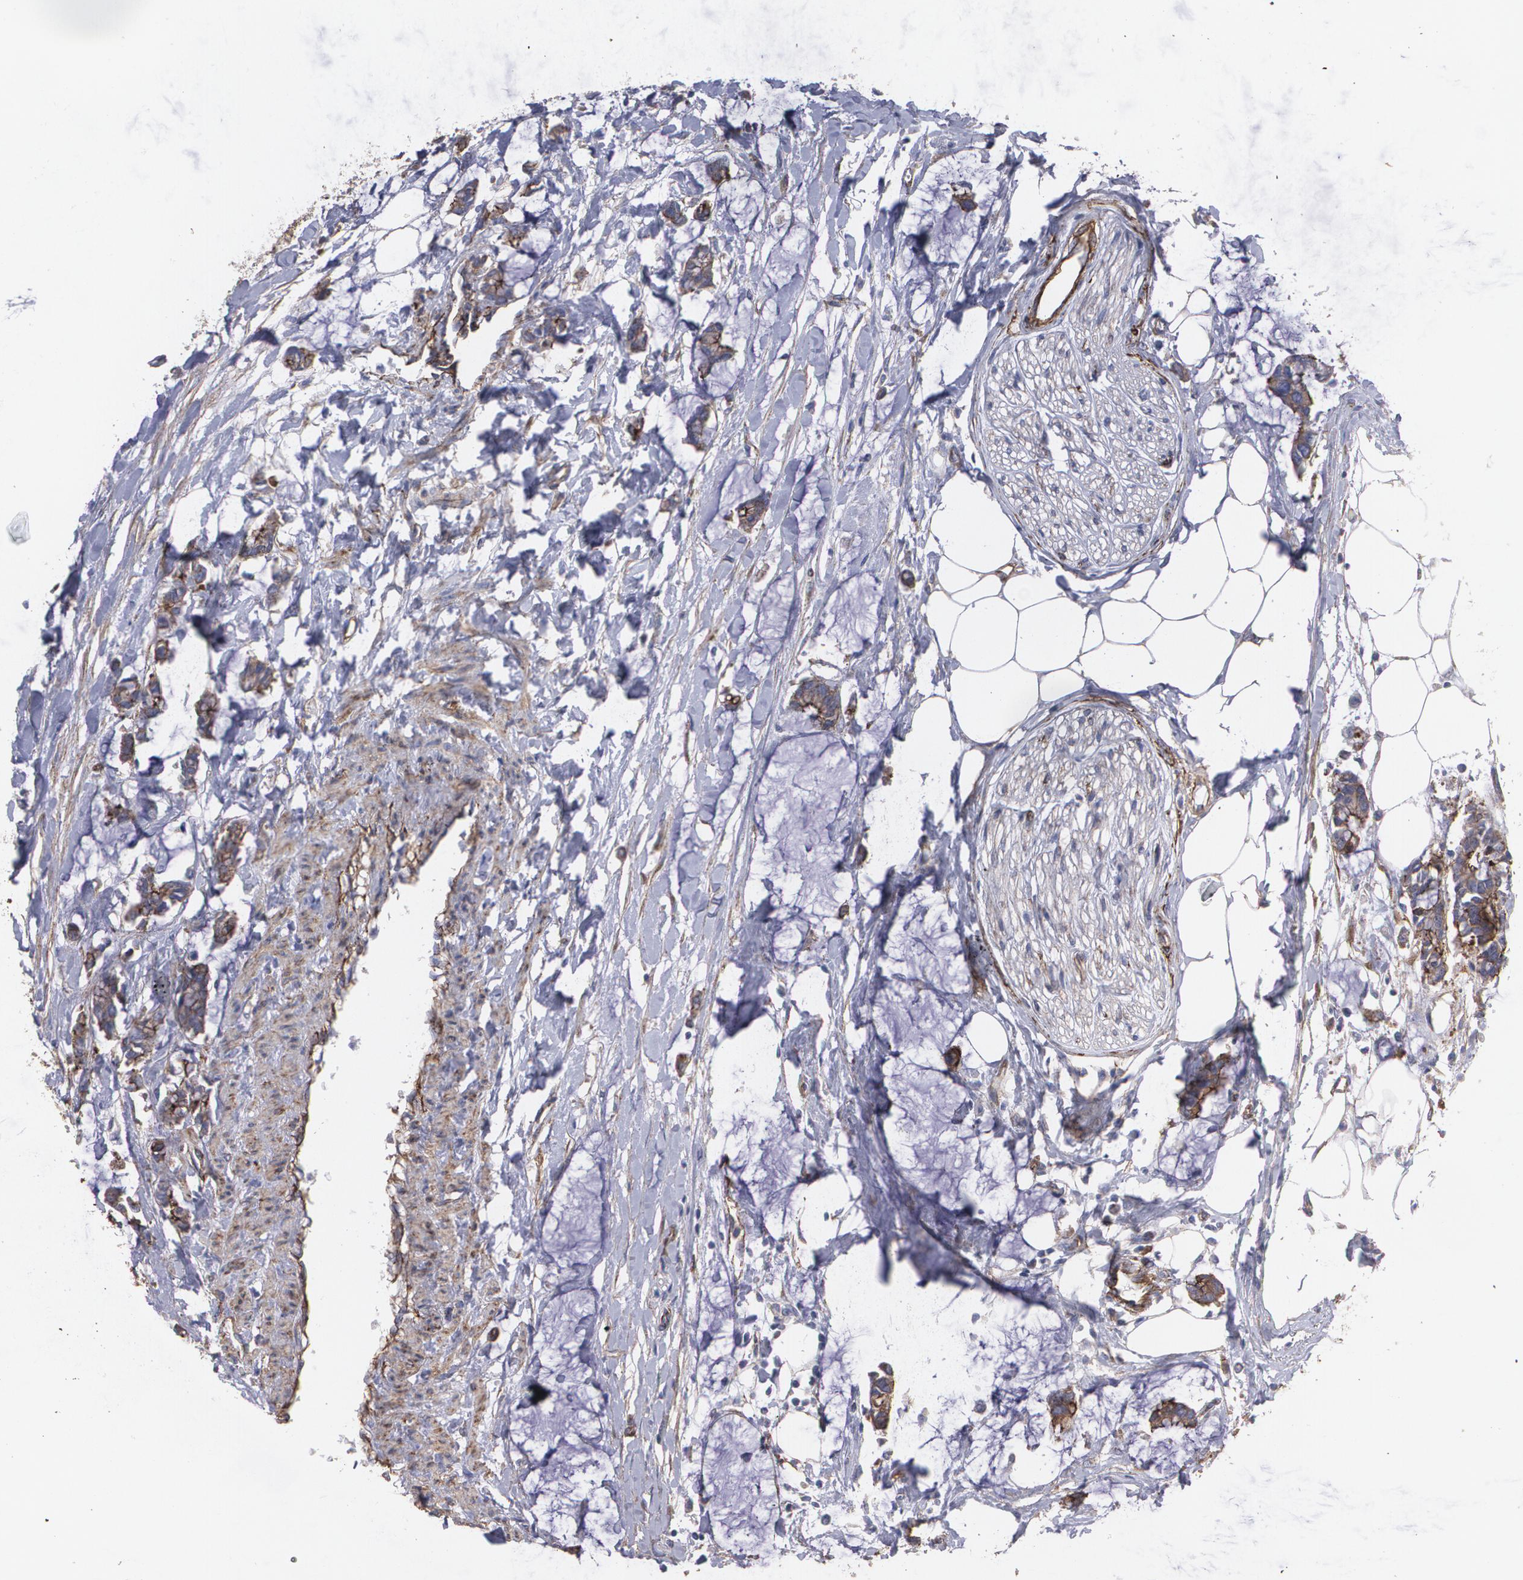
{"staining": {"intensity": "moderate", "quantity": ">75%", "location": "cytoplasmic/membranous"}, "tissue": "colorectal cancer", "cell_type": "Tumor cells", "image_type": "cancer", "snomed": [{"axis": "morphology", "description": "Normal tissue, NOS"}, {"axis": "morphology", "description": "Adenocarcinoma, NOS"}, {"axis": "topography", "description": "Colon"}, {"axis": "topography", "description": "Peripheral nerve tissue"}], "caption": "IHC (DAB (3,3'-diaminobenzidine)) staining of human colorectal cancer shows moderate cytoplasmic/membranous protein positivity in approximately >75% of tumor cells.", "gene": "TJP1", "patient": {"sex": "male", "age": 14}}